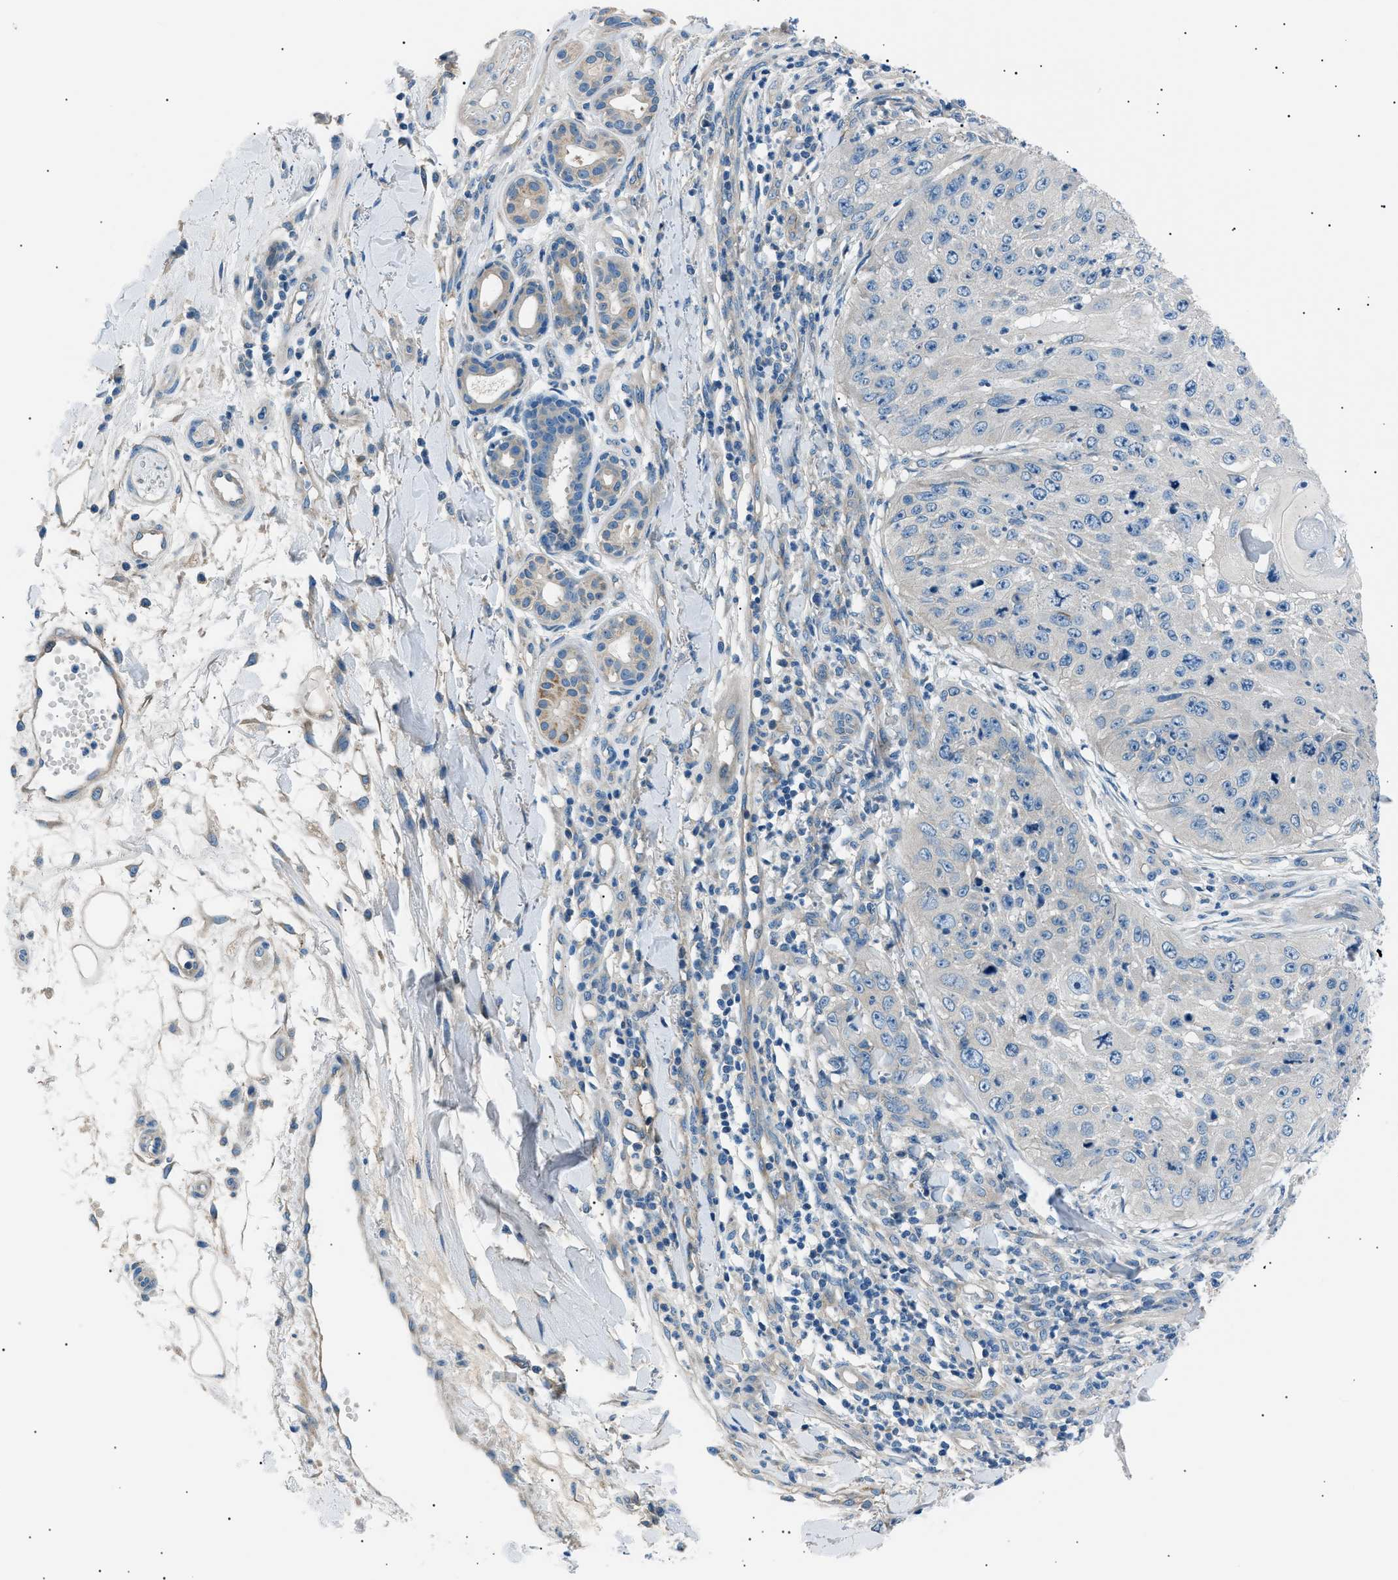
{"staining": {"intensity": "negative", "quantity": "none", "location": "none"}, "tissue": "skin cancer", "cell_type": "Tumor cells", "image_type": "cancer", "snomed": [{"axis": "morphology", "description": "Squamous cell carcinoma, NOS"}, {"axis": "topography", "description": "Skin"}], "caption": "Immunohistochemistry (IHC) of human skin cancer demonstrates no positivity in tumor cells. (DAB immunohistochemistry, high magnification).", "gene": "LRRC37B", "patient": {"sex": "female", "age": 80}}